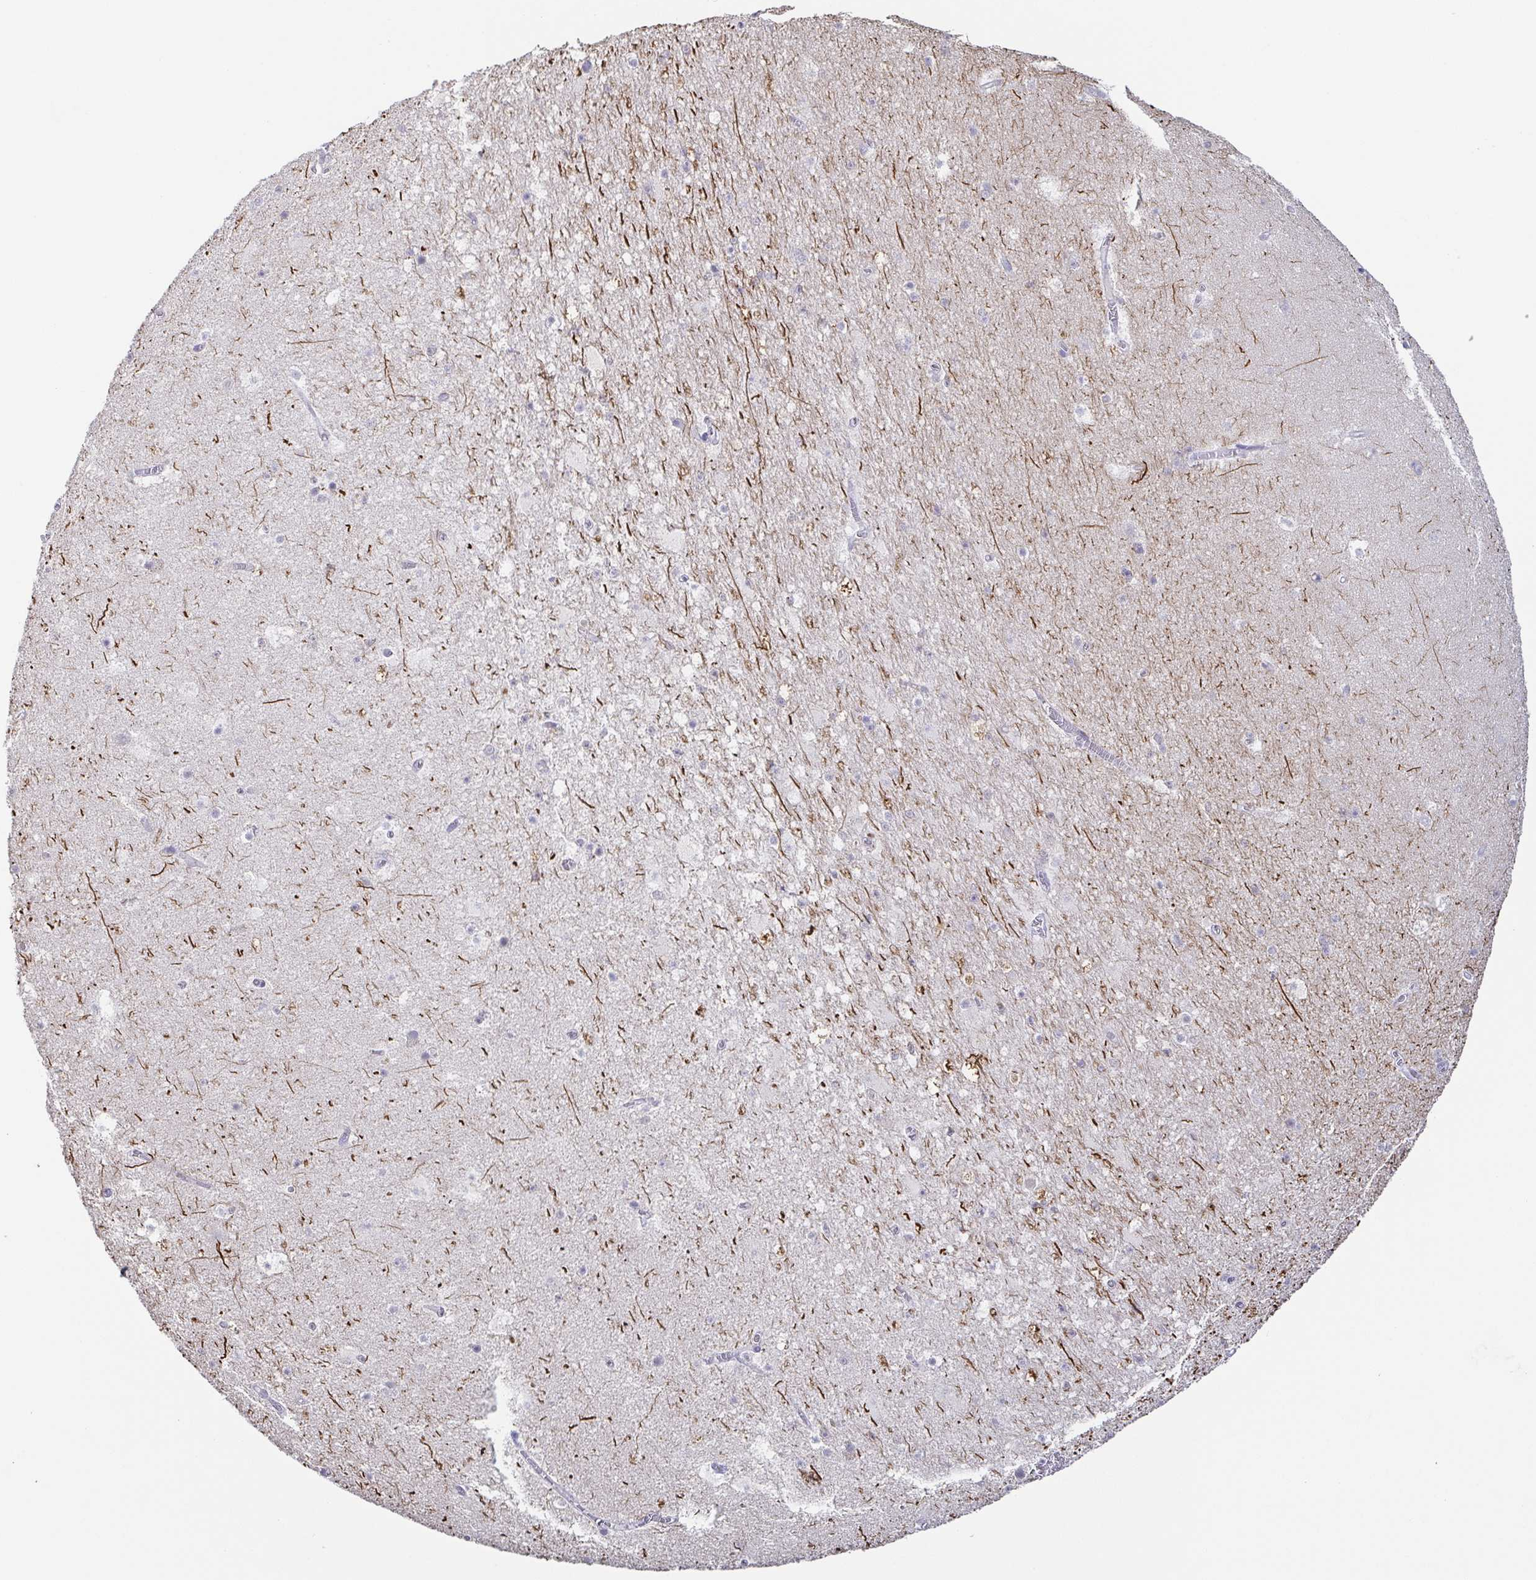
{"staining": {"intensity": "negative", "quantity": "none", "location": "none"}, "tissue": "hippocampus", "cell_type": "Glial cells", "image_type": "normal", "snomed": [{"axis": "morphology", "description": "Normal tissue, NOS"}, {"axis": "topography", "description": "Hippocampus"}], "caption": "Immunohistochemistry histopathology image of unremarkable hippocampus: human hippocampus stained with DAB (3,3'-diaminobenzidine) displays no significant protein staining in glial cells. Brightfield microscopy of immunohistochemistry stained with DAB (3,3'-diaminobenzidine) (brown) and hematoxylin (blue), captured at high magnification.", "gene": "NEFH", "patient": {"sex": "female", "age": 42}}